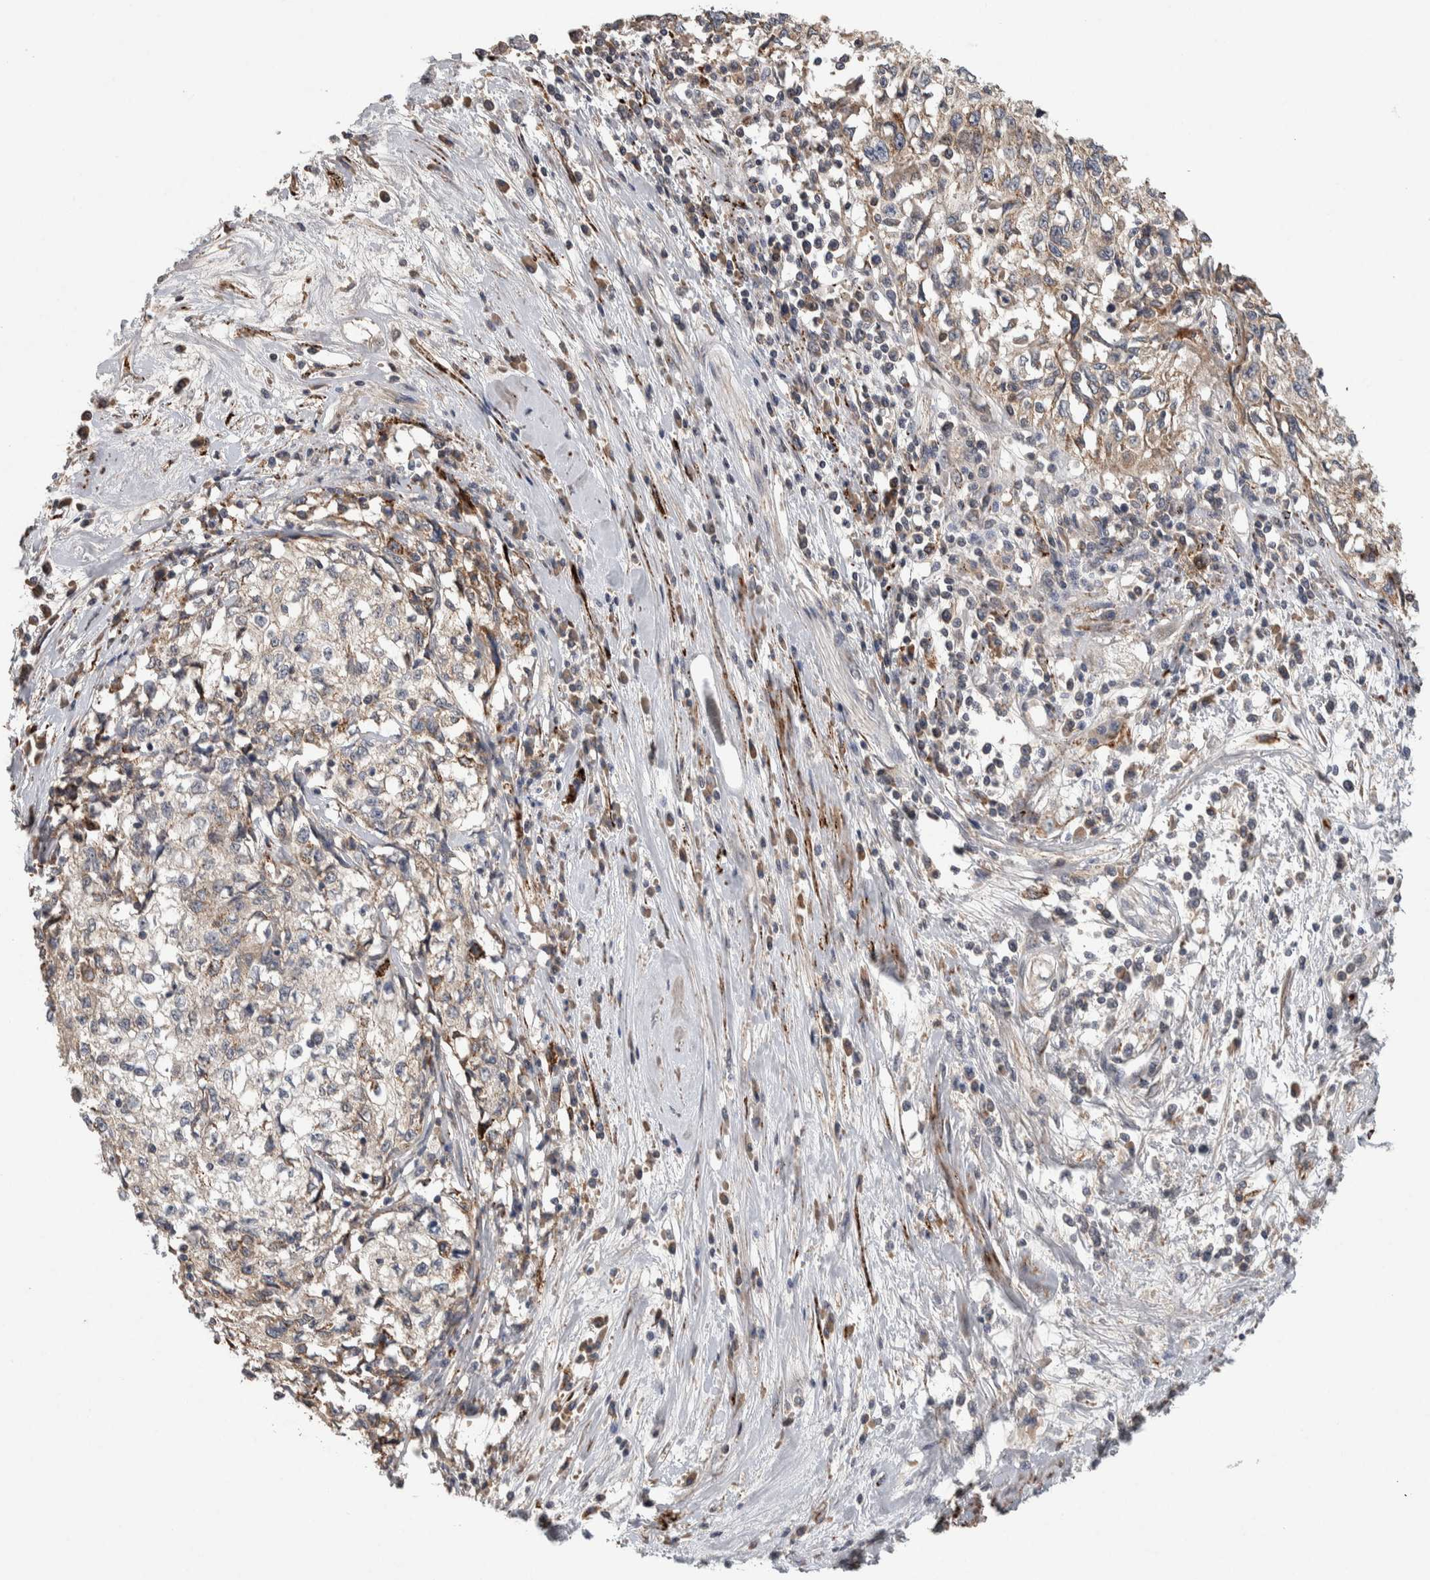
{"staining": {"intensity": "moderate", "quantity": "<25%", "location": "cytoplasmic/membranous"}, "tissue": "cervical cancer", "cell_type": "Tumor cells", "image_type": "cancer", "snomed": [{"axis": "morphology", "description": "Squamous cell carcinoma, NOS"}, {"axis": "topography", "description": "Cervix"}], "caption": "Tumor cells reveal low levels of moderate cytoplasmic/membranous expression in about <25% of cells in squamous cell carcinoma (cervical).", "gene": "CHRM3", "patient": {"sex": "female", "age": 57}}